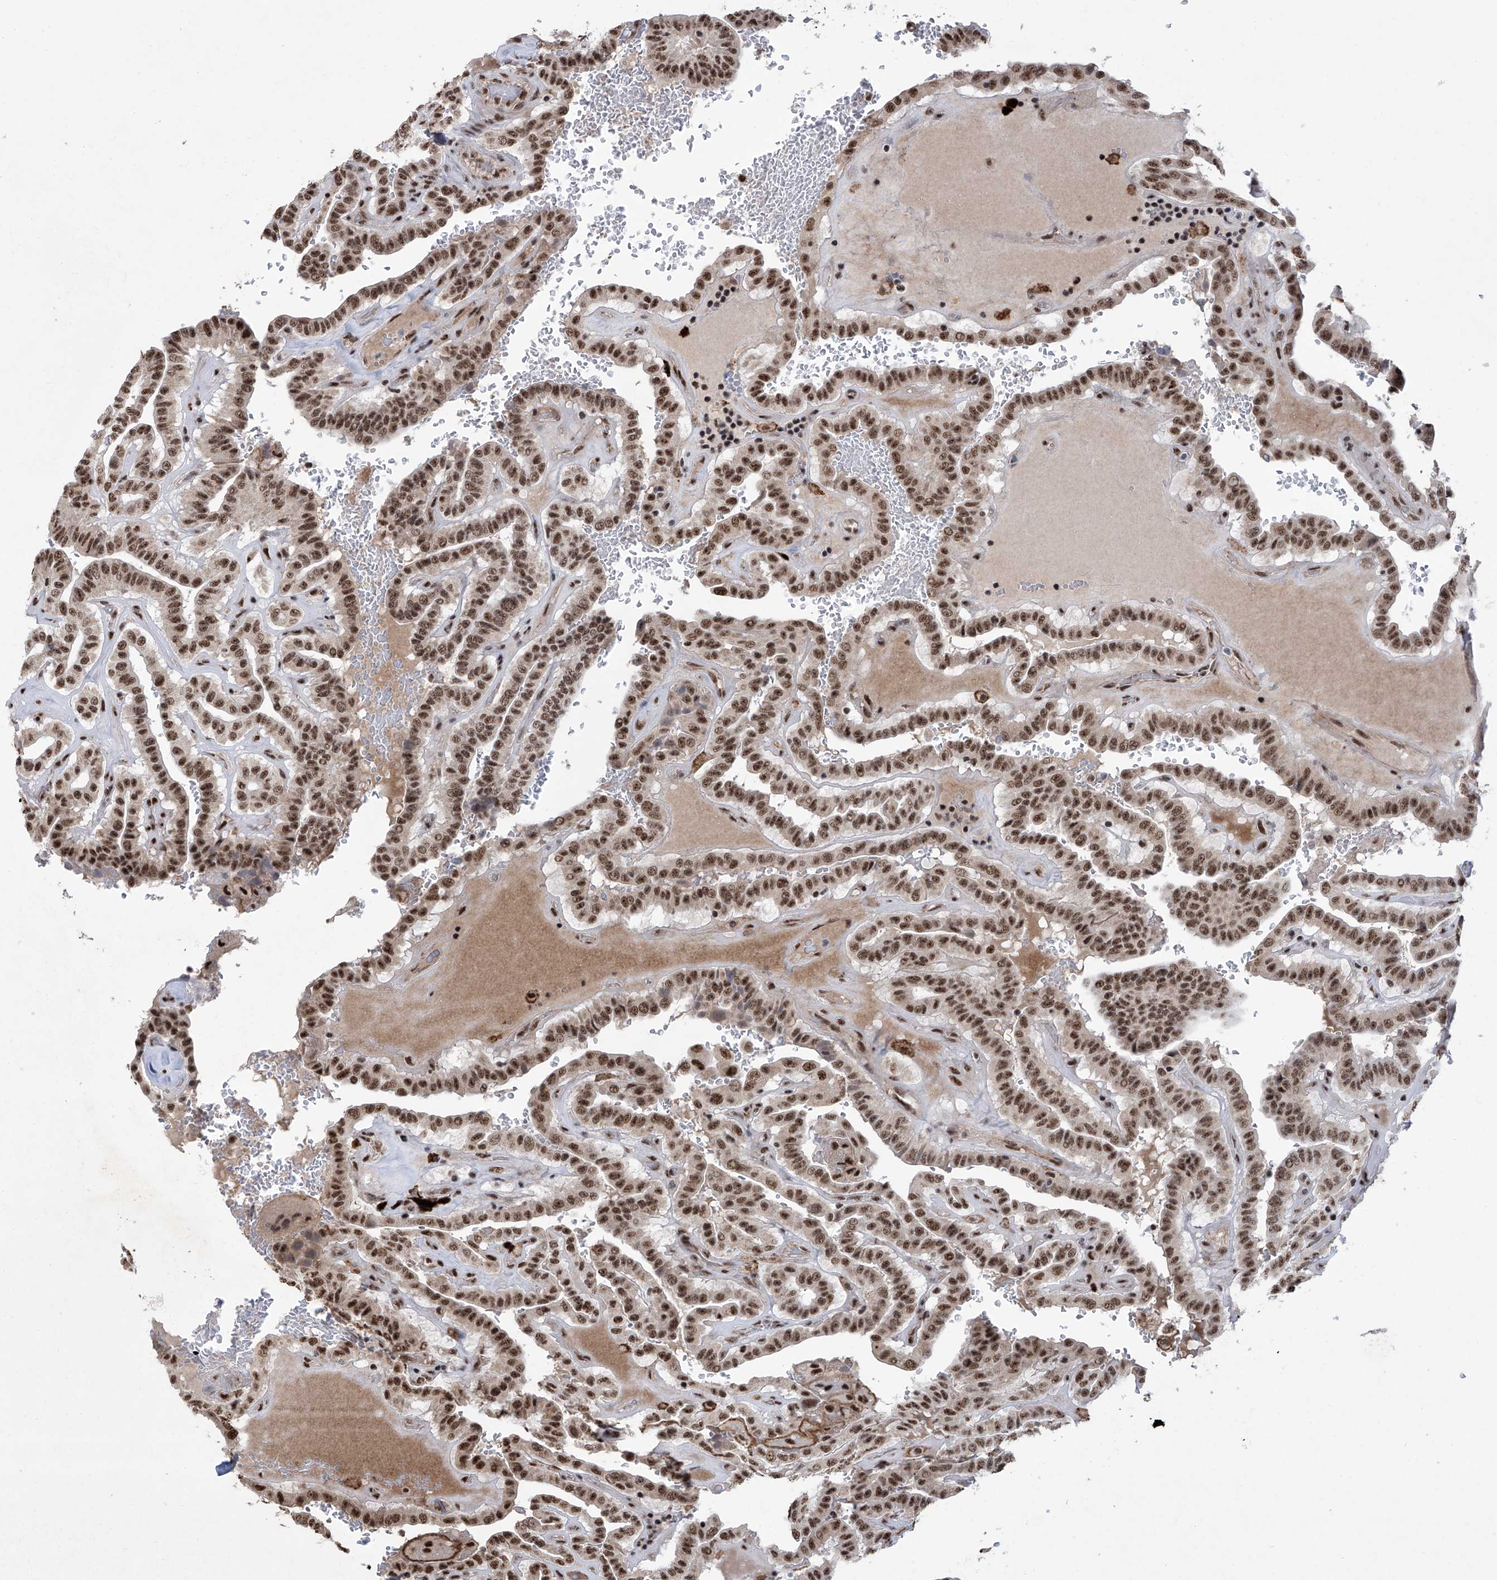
{"staining": {"intensity": "strong", "quantity": ">75%", "location": "nuclear"}, "tissue": "thyroid cancer", "cell_type": "Tumor cells", "image_type": "cancer", "snomed": [{"axis": "morphology", "description": "Papillary adenocarcinoma, NOS"}, {"axis": "topography", "description": "Thyroid gland"}], "caption": "Protein staining exhibits strong nuclear staining in about >75% of tumor cells in thyroid cancer (papillary adenocarcinoma). Nuclei are stained in blue.", "gene": "FBXL4", "patient": {"sex": "male", "age": 77}}